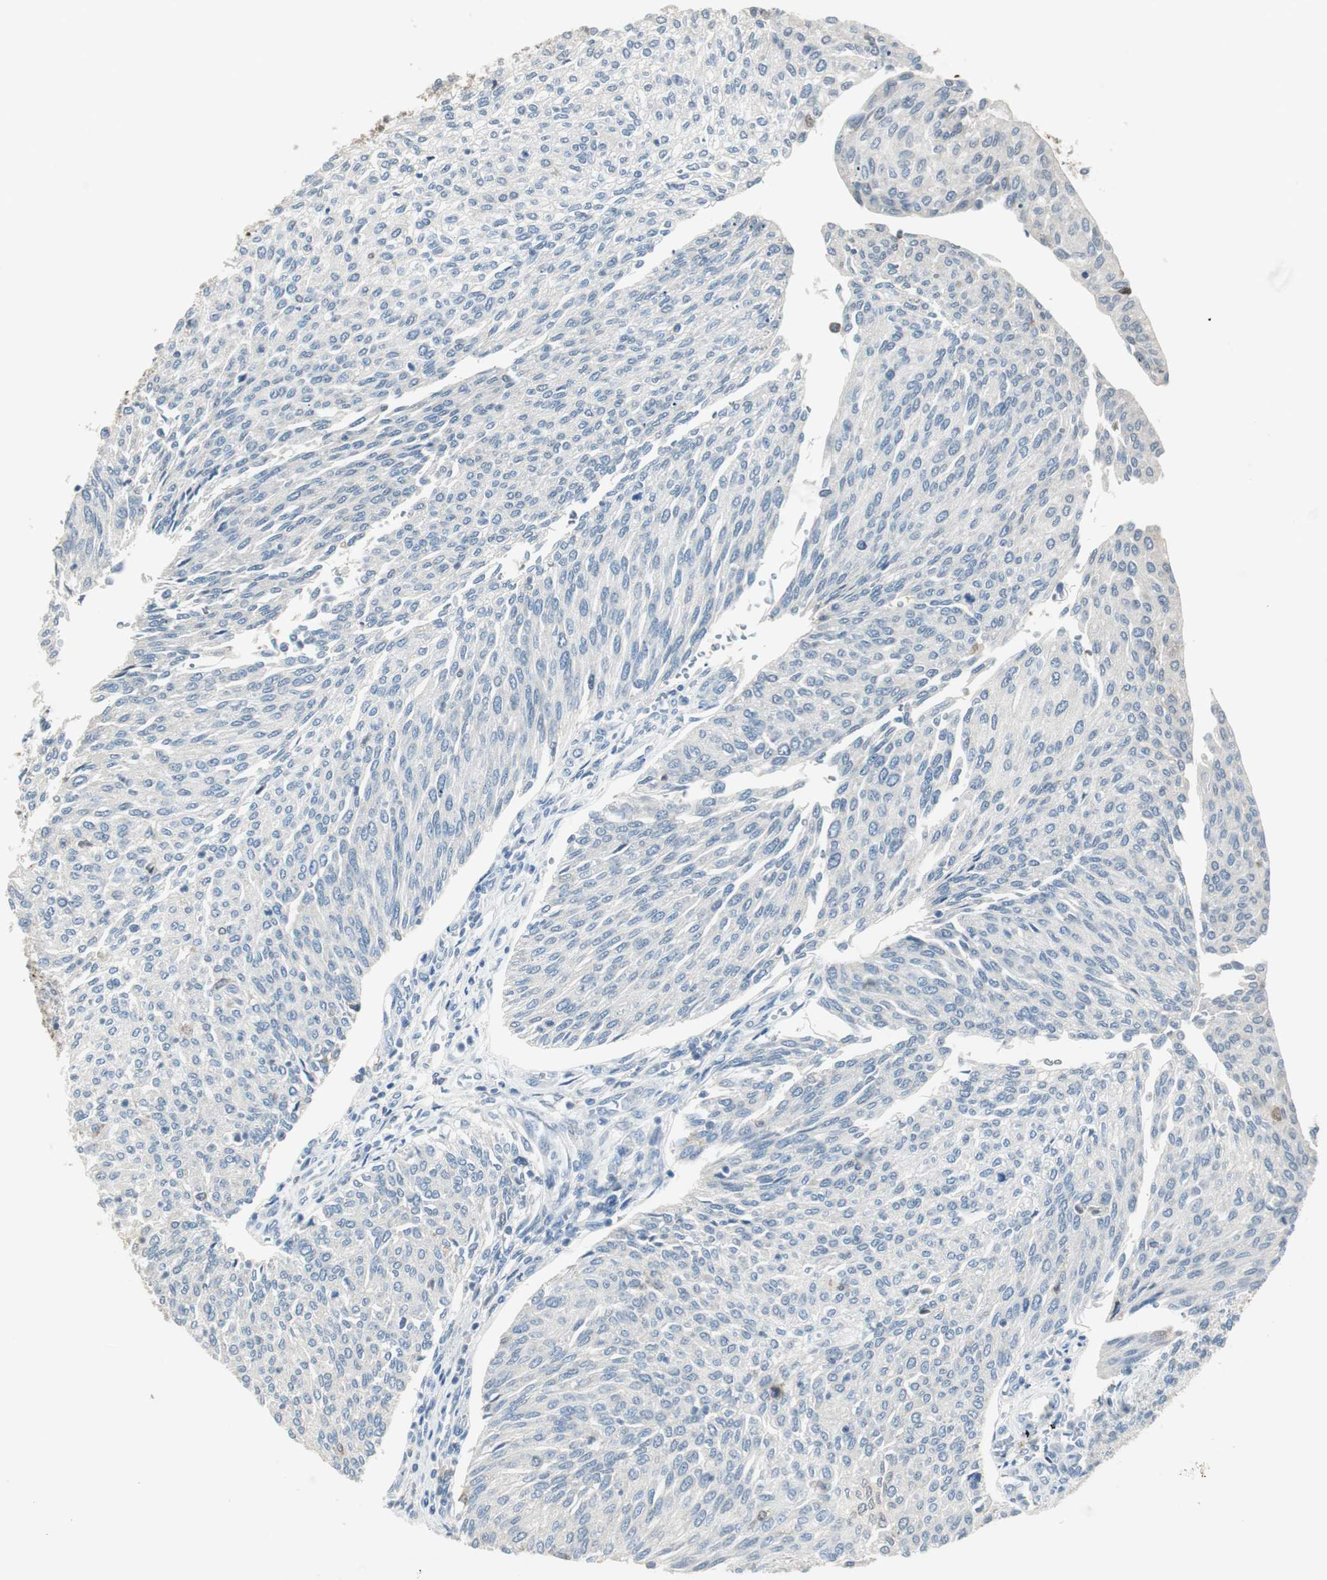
{"staining": {"intensity": "negative", "quantity": "none", "location": "none"}, "tissue": "urothelial cancer", "cell_type": "Tumor cells", "image_type": "cancer", "snomed": [{"axis": "morphology", "description": "Urothelial carcinoma, Low grade"}, {"axis": "topography", "description": "Urinary bladder"}], "caption": "Human urothelial cancer stained for a protein using IHC shows no positivity in tumor cells.", "gene": "MSTO1", "patient": {"sex": "female", "age": 79}}